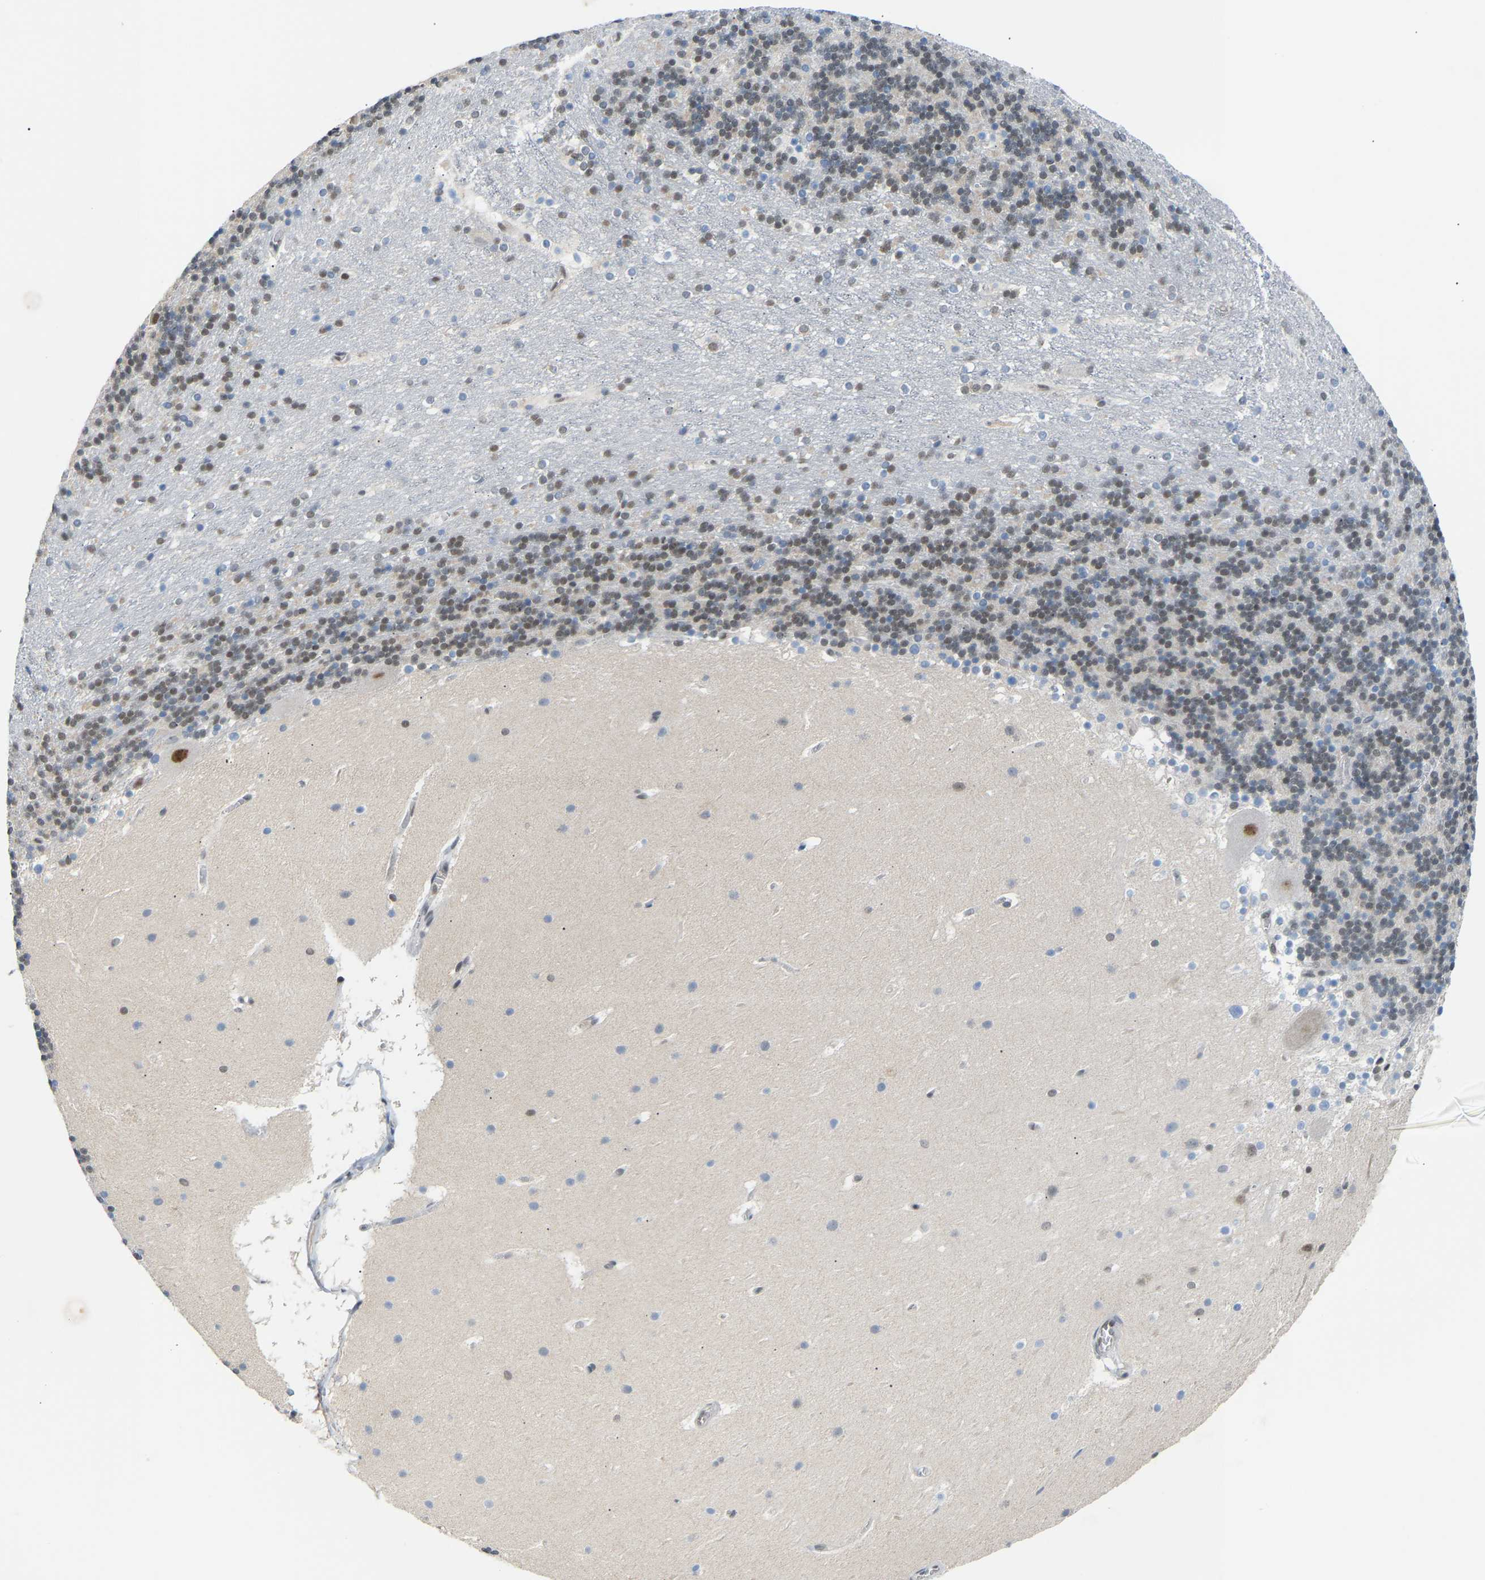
{"staining": {"intensity": "weak", "quantity": "<25%", "location": "nuclear"}, "tissue": "cerebellum", "cell_type": "Cells in granular layer", "image_type": "normal", "snomed": [{"axis": "morphology", "description": "Normal tissue, NOS"}, {"axis": "topography", "description": "Cerebellum"}], "caption": "Cells in granular layer are negative for protein expression in normal human cerebellum. (DAB immunohistochemistry (IHC) visualized using brightfield microscopy, high magnification).", "gene": "RBM15", "patient": {"sex": "male", "age": 45}}